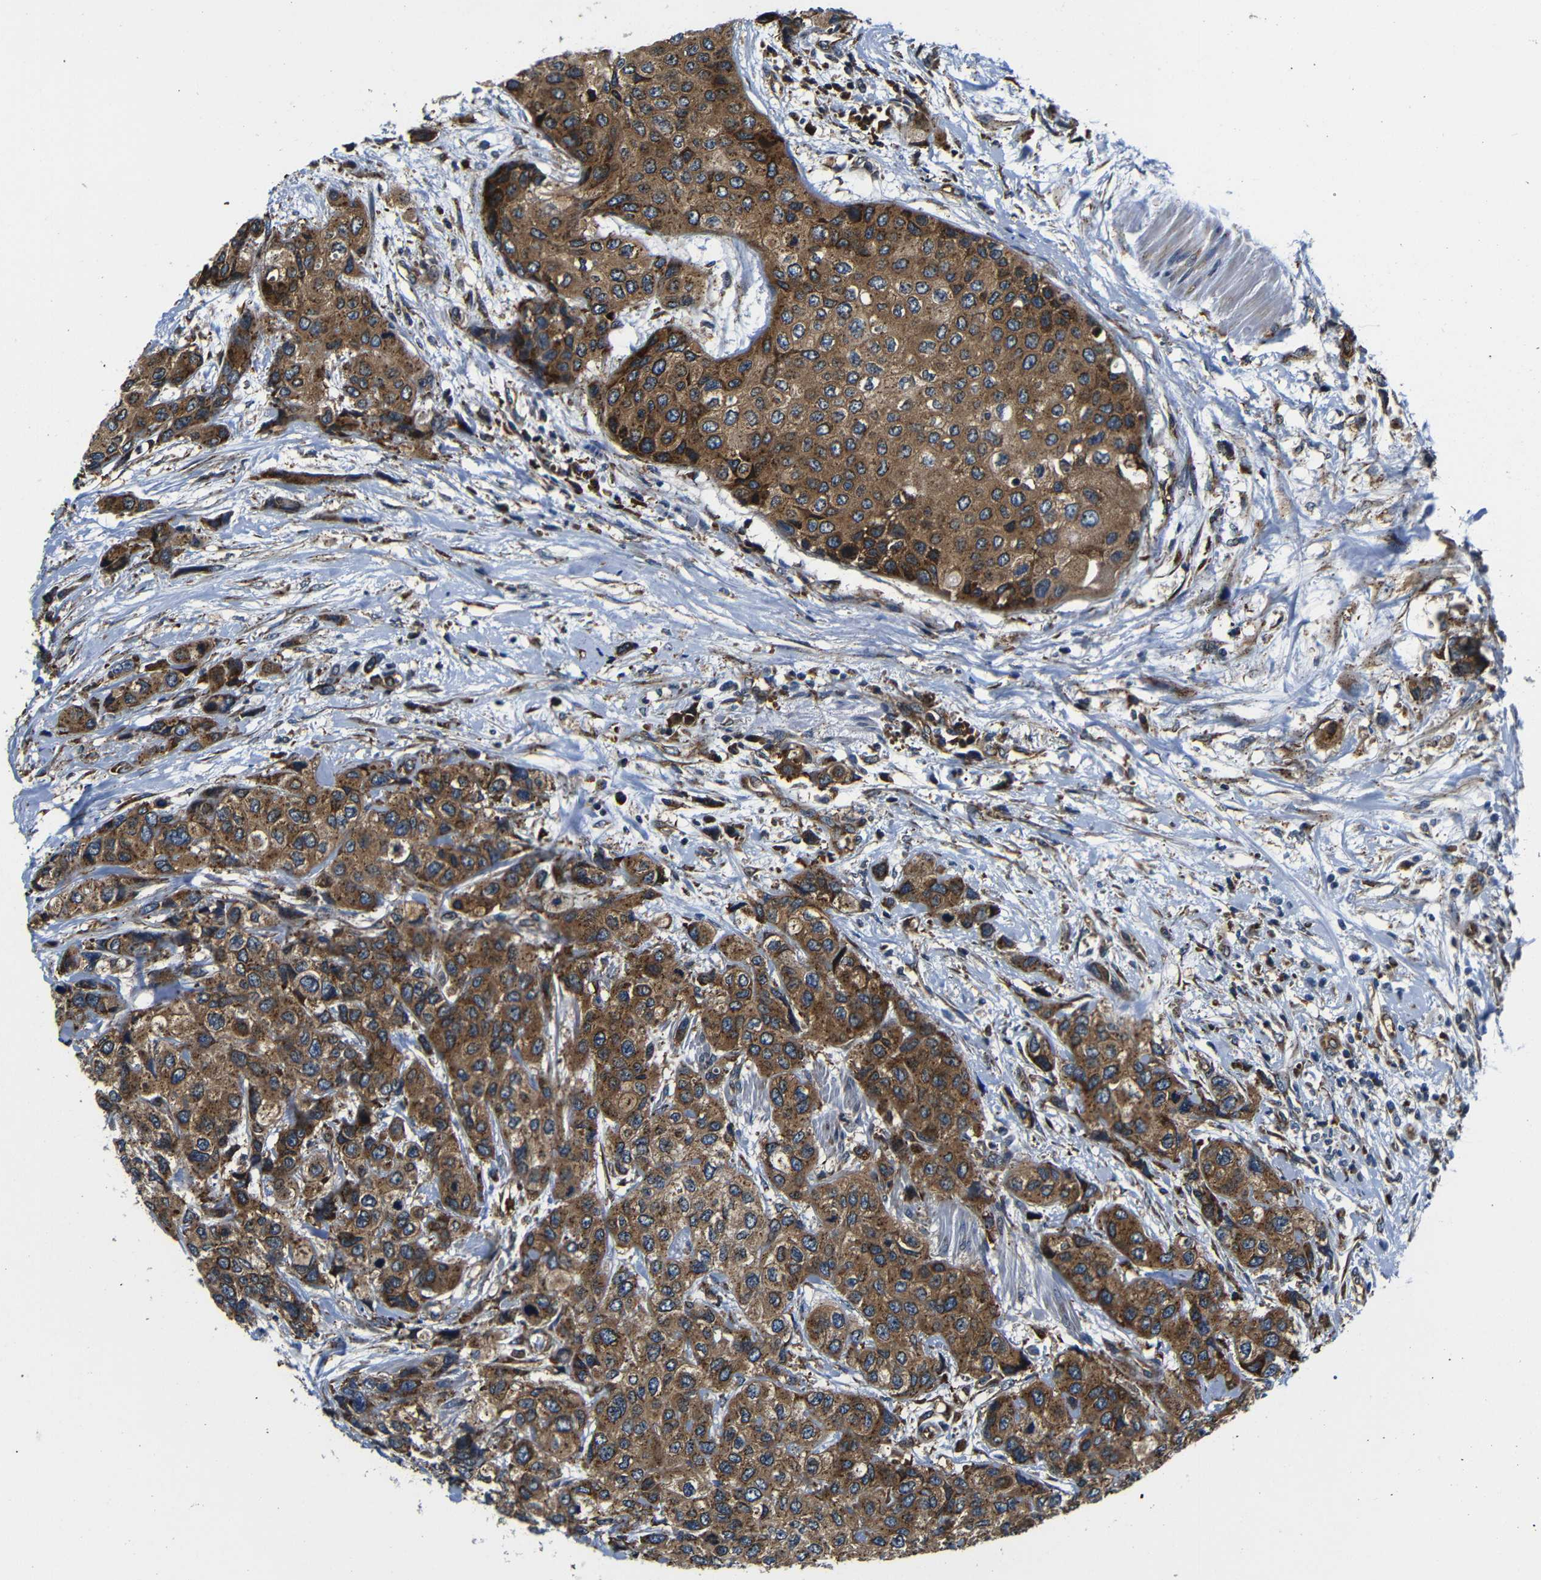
{"staining": {"intensity": "moderate", "quantity": ">75%", "location": "cytoplasmic/membranous"}, "tissue": "urothelial cancer", "cell_type": "Tumor cells", "image_type": "cancer", "snomed": [{"axis": "morphology", "description": "Urothelial carcinoma, High grade"}, {"axis": "topography", "description": "Urinary bladder"}], "caption": "Immunohistochemical staining of high-grade urothelial carcinoma demonstrates medium levels of moderate cytoplasmic/membranous protein expression in approximately >75% of tumor cells.", "gene": "ABCE1", "patient": {"sex": "female", "age": 56}}